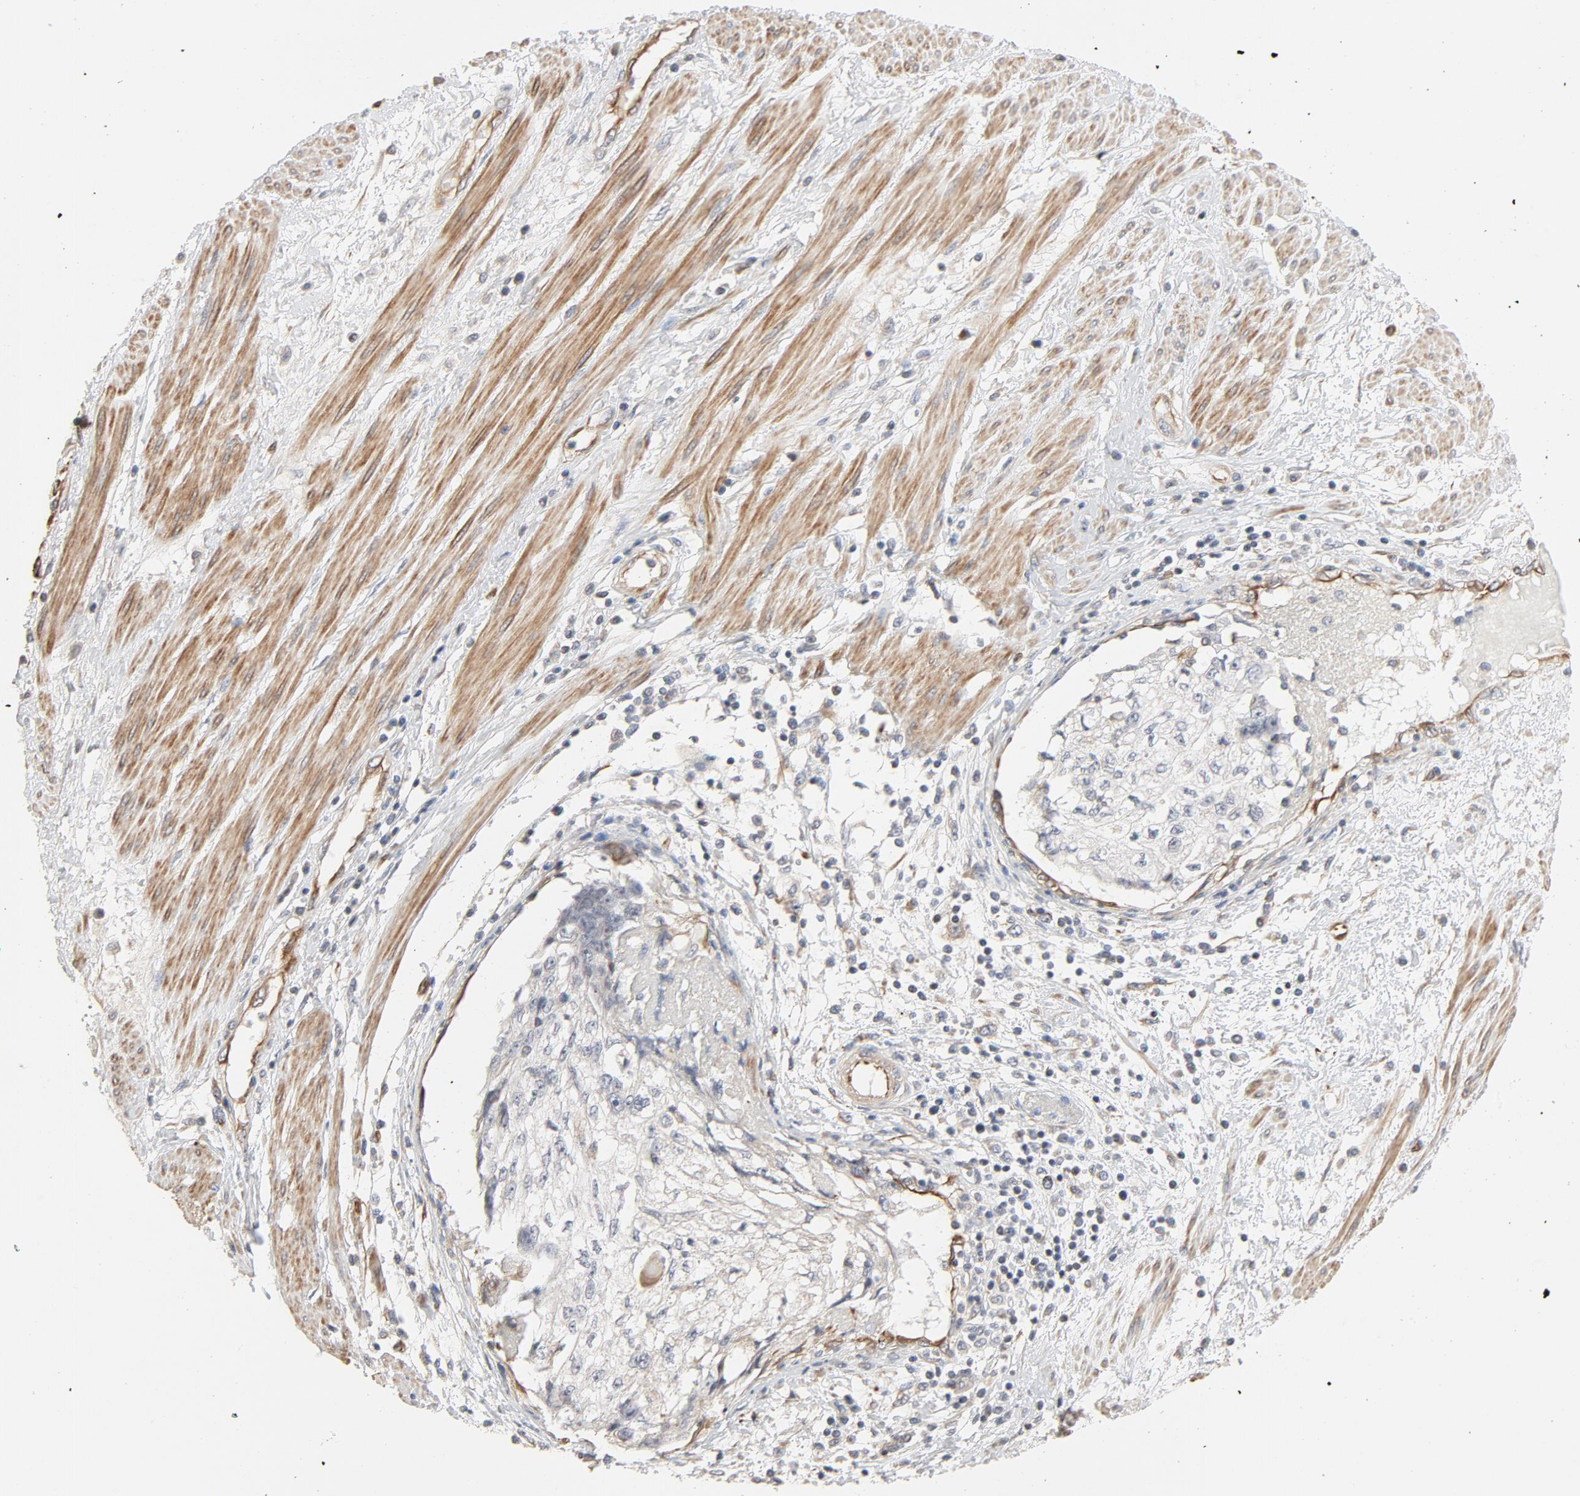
{"staining": {"intensity": "negative", "quantity": "none", "location": "none"}, "tissue": "cervical cancer", "cell_type": "Tumor cells", "image_type": "cancer", "snomed": [{"axis": "morphology", "description": "Squamous cell carcinoma, NOS"}, {"axis": "topography", "description": "Cervix"}], "caption": "IHC histopathology image of human cervical cancer (squamous cell carcinoma) stained for a protein (brown), which reveals no expression in tumor cells.", "gene": "TRIOBP", "patient": {"sex": "female", "age": 57}}